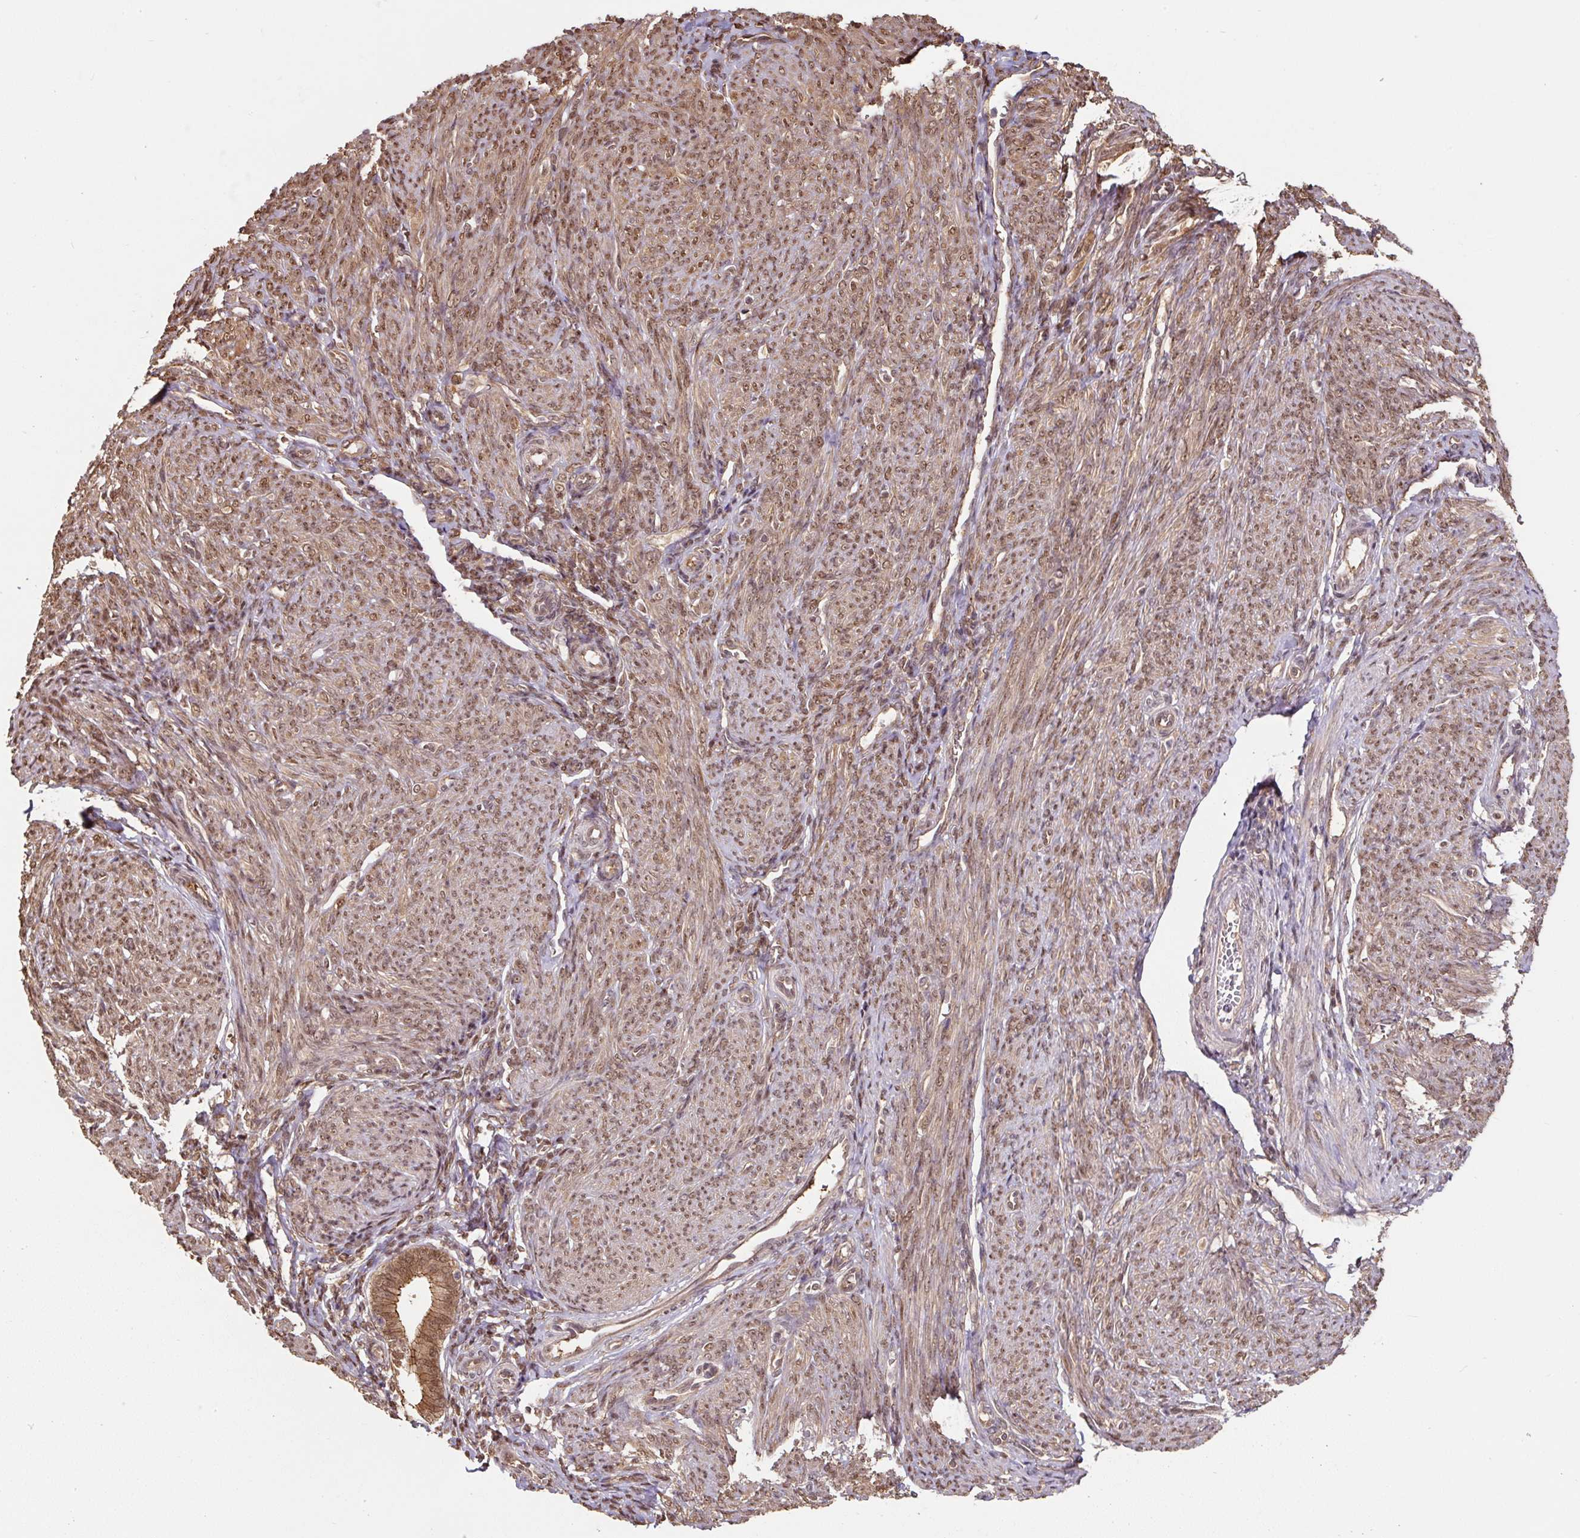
{"staining": {"intensity": "moderate", "quantity": ">75%", "location": "cytoplasmic/membranous,nuclear"}, "tissue": "endometrial cancer", "cell_type": "Tumor cells", "image_type": "cancer", "snomed": [{"axis": "morphology", "description": "Adenocarcinoma, NOS"}, {"axis": "topography", "description": "Endometrium"}], "caption": "A brown stain labels moderate cytoplasmic/membranous and nuclear expression of a protein in human endometrial adenocarcinoma tumor cells.", "gene": "ST13", "patient": {"sex": "female", "age": 87}}